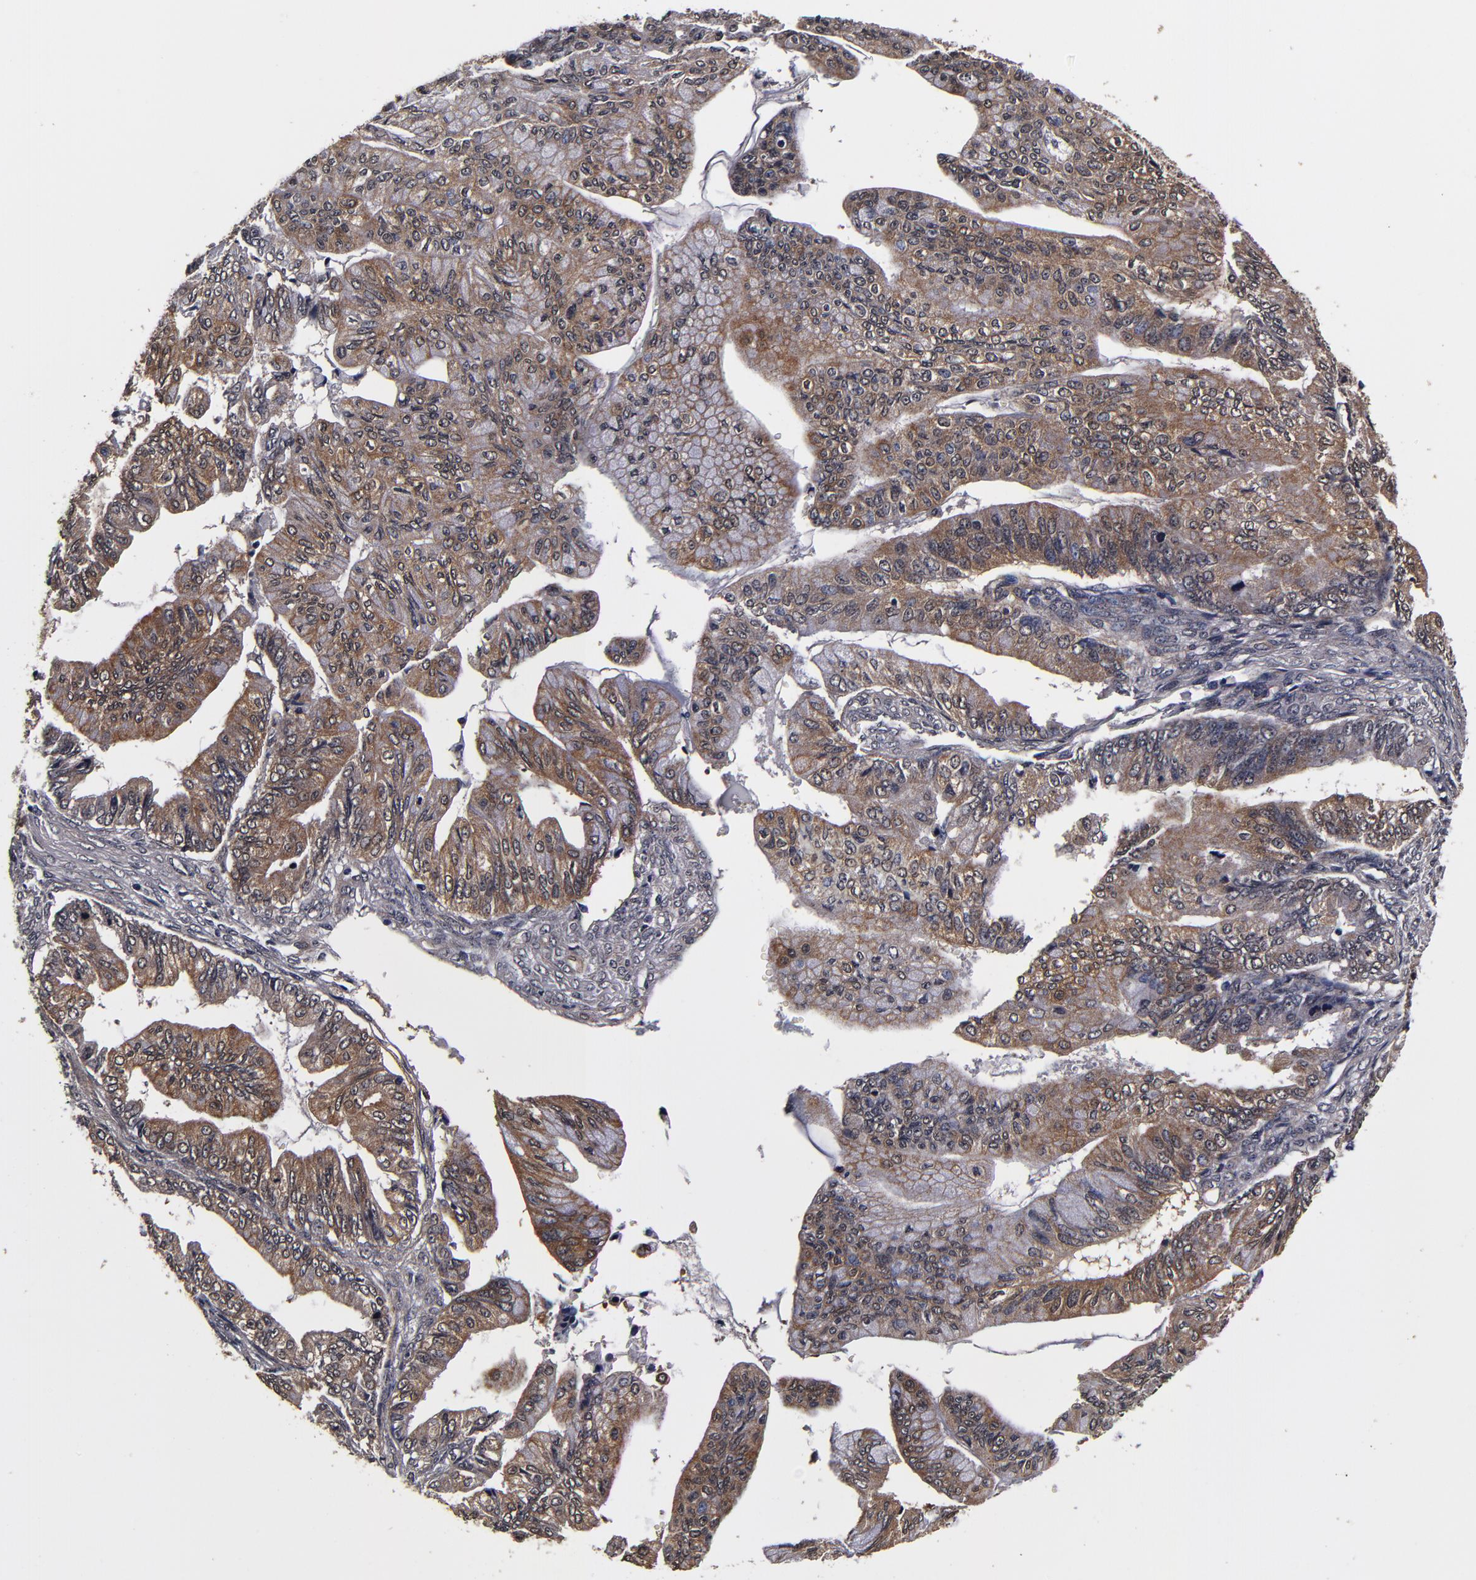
{"staining": {"intensity": "moderate", "quantity": ">75%", "location": "cytoplasmic/membranous"}, "tissue": "ovarian cancer", "cell_type": "Tumor cells", "image_type": "cancer", "snomed": [{"axis": "morphology", "description": "Cystadenocarcinoma, mucinous, NOS"}, {"axis": "topography", "description": "Ovary"}], "caption": "A high-resolution histopathology image shows IHC staining of mucinous cystadenocarcinoma (ovarian), which demonstrates moderate cytoplasmic/membranous staining in about >75% of tumor cells.", "gene": "MMP15", "patient": {"sex": "female", "age": 36}}